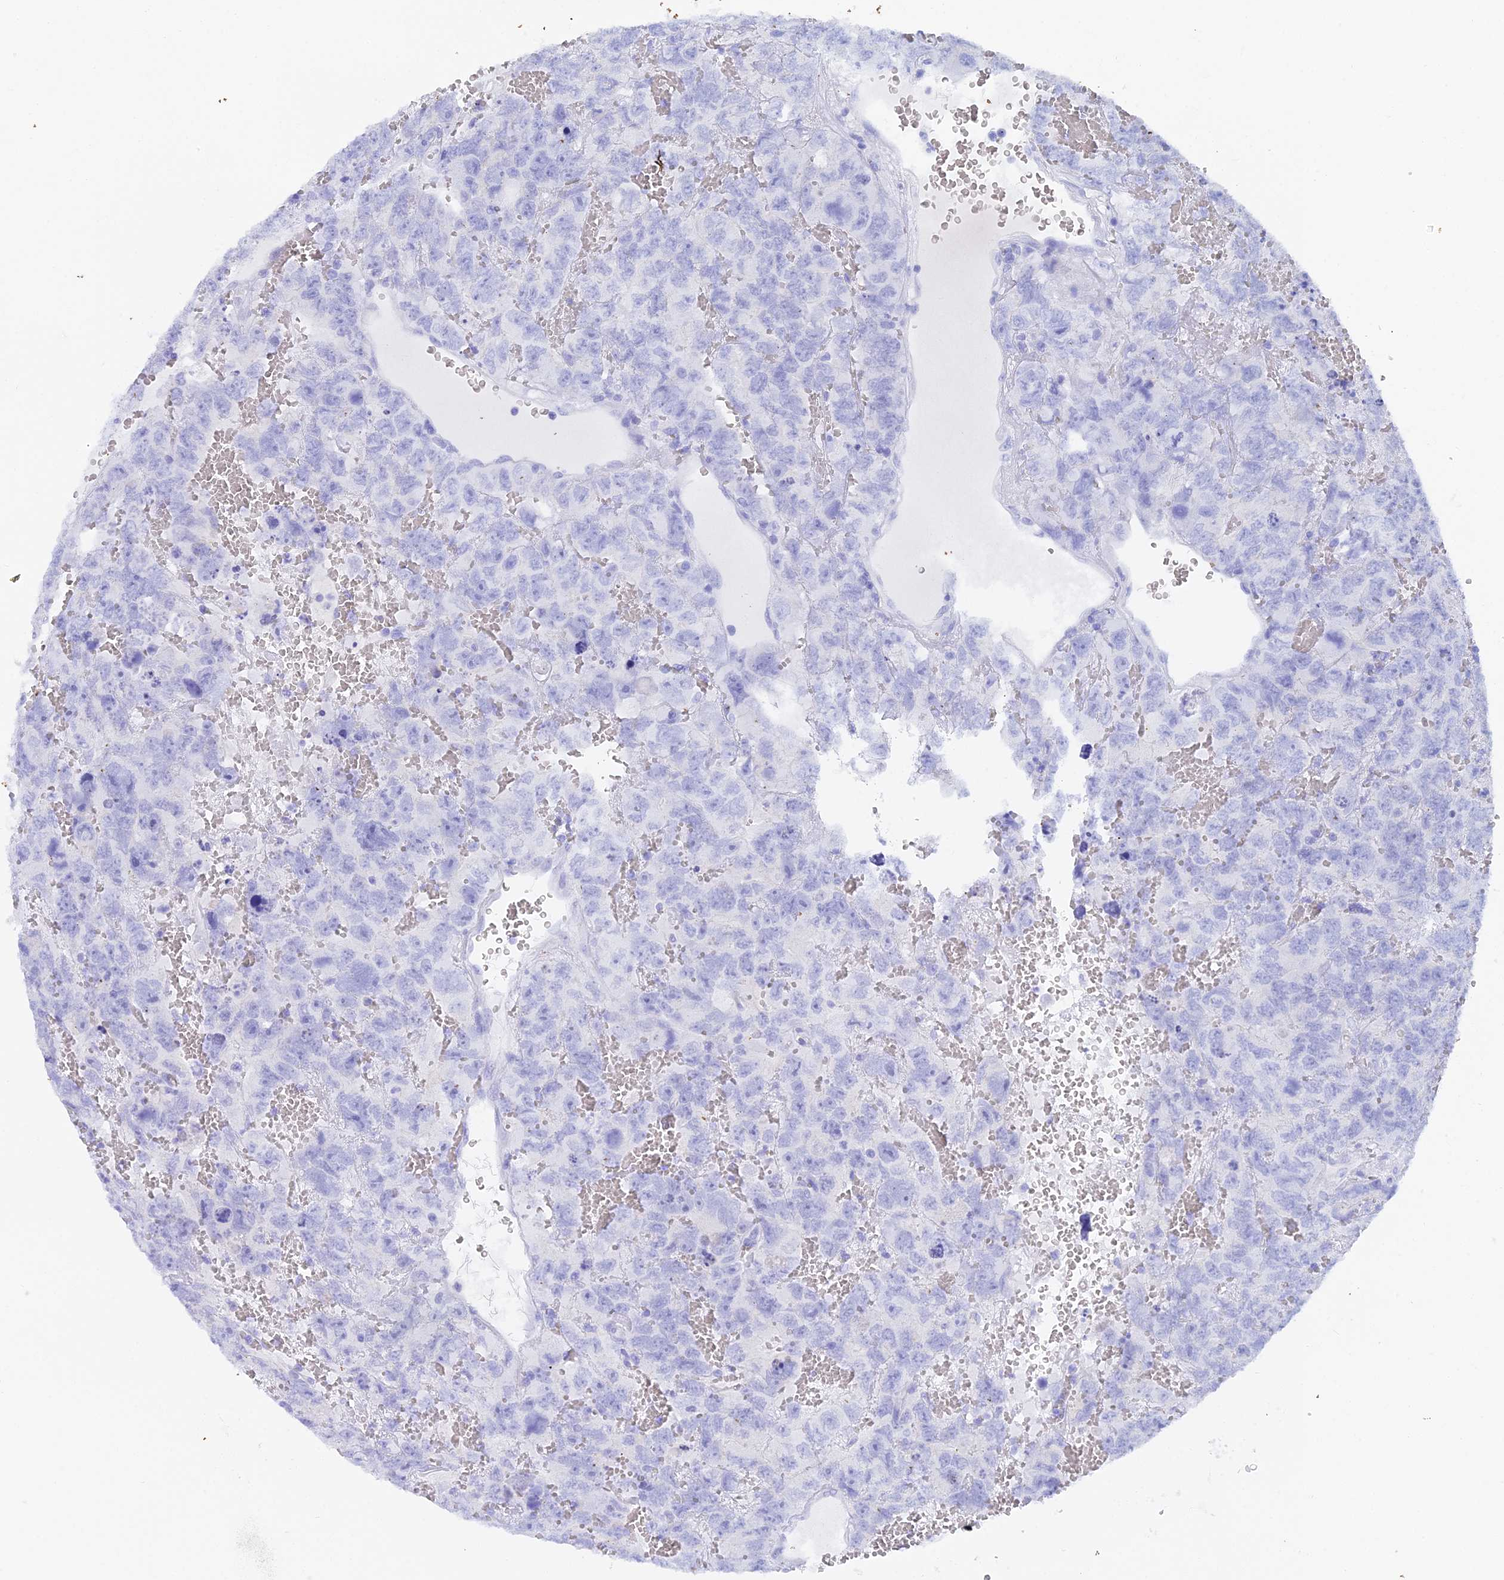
{"staining": {"intensity": "negative", "quantity": "none", "location": "none"}, "tissue": "testis cancer", "cell_type": "Tumor cells", "image_type": "cancer", "snomed": [{"axis": "morphology", "description": "Carcinoma, Embryonal, NOS"}, {"axis": "topography", "description": "Testis"}], "caption": "An immunohistochemistry photomicrograph of testis cancer (embryonal carcinoma) is shown. There is no staining in tumor cells of testis cancer (embryonal carcinoma).", "gene": "REG1A", "patient": {"sex": "male", "age": 45}}